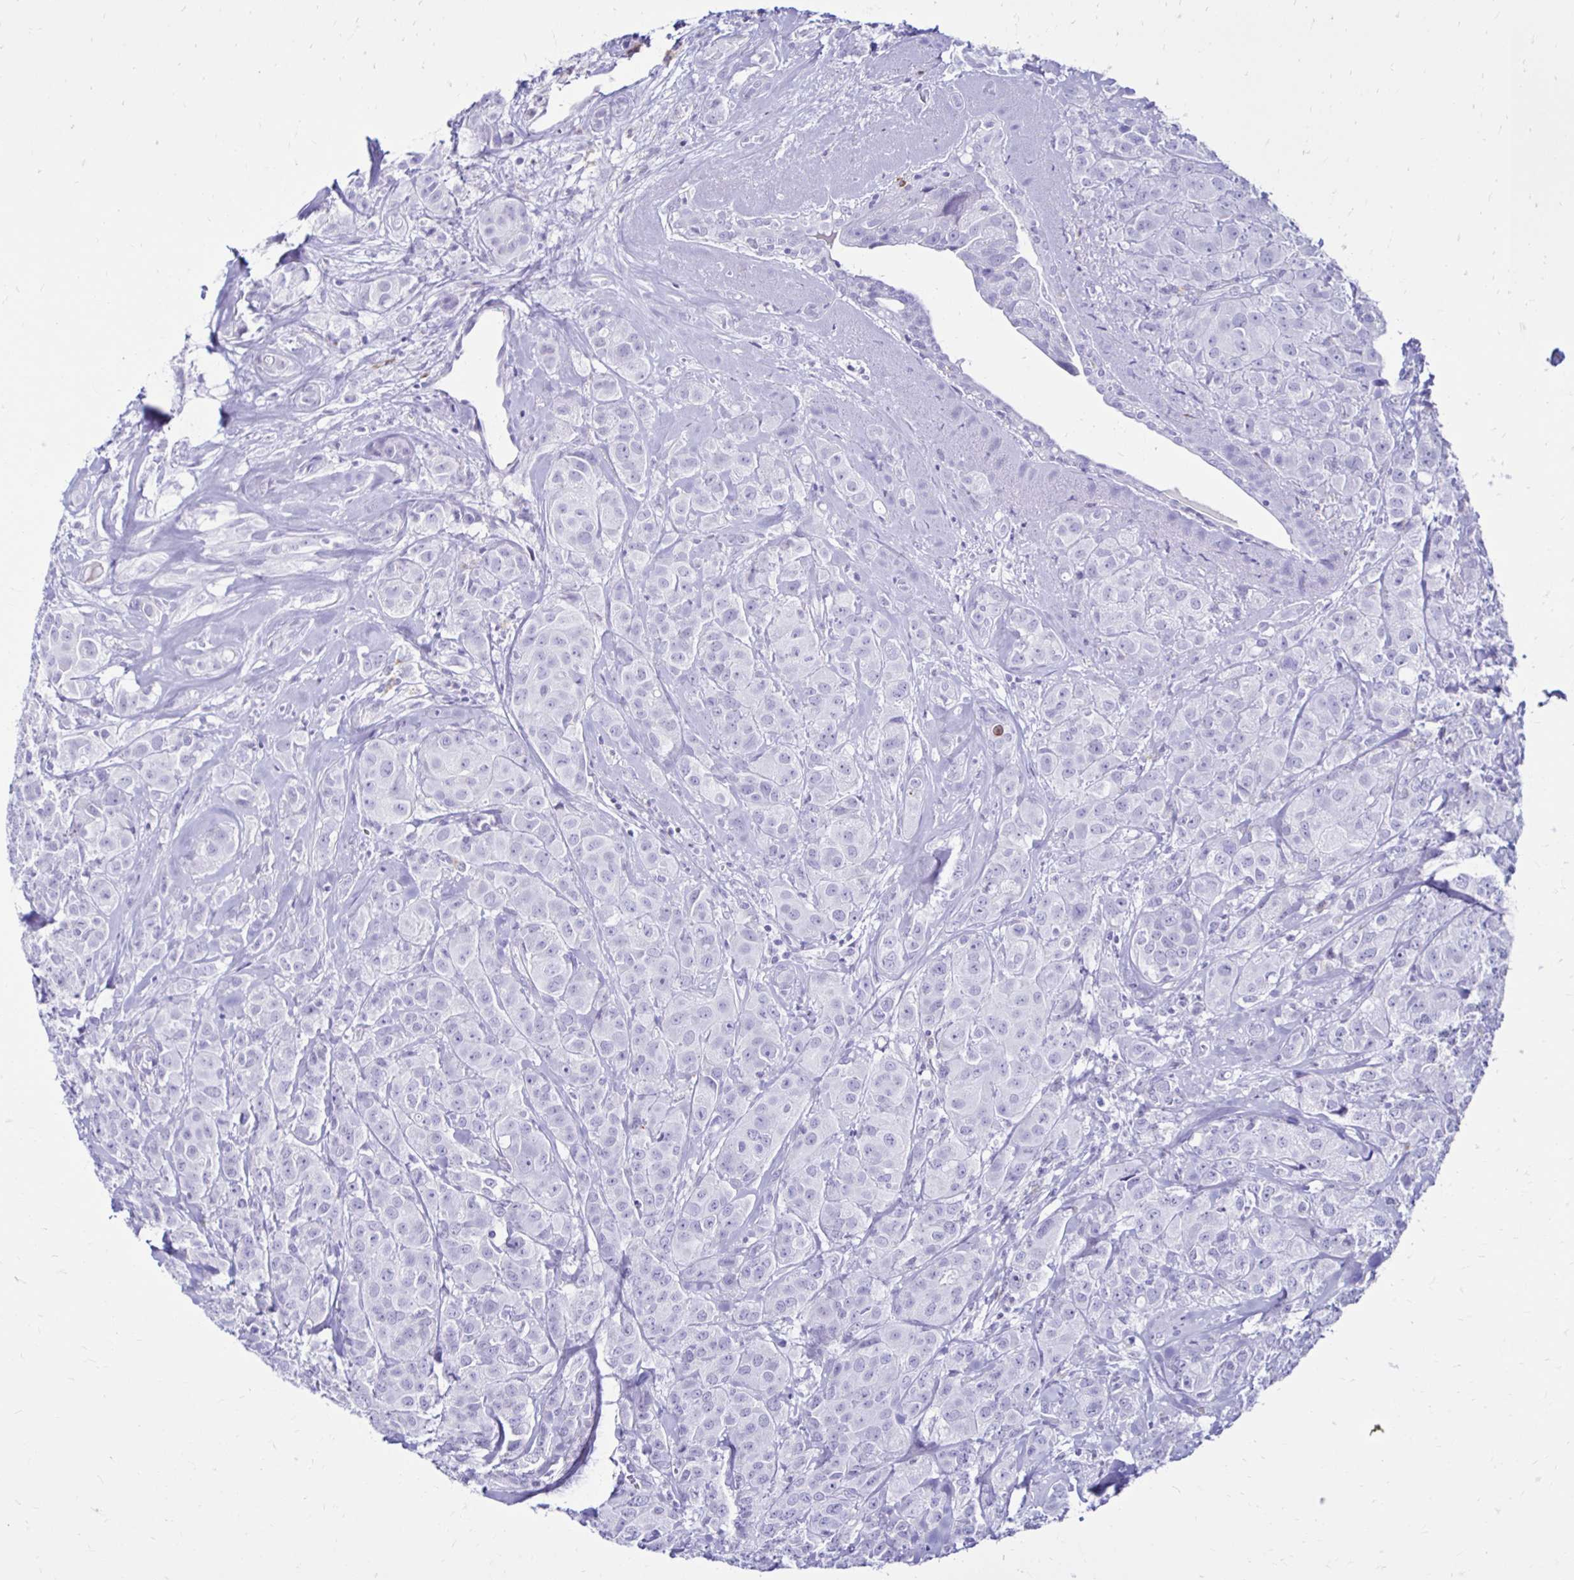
{"staining": {"intensity": "negative", "quantity": "none", "location": "none"}, "tissue": "breast cancer", "cell_type": "Tumor cells", "image_type": "cancer", "snomed": [{"axis": "morphology", "description": "Normal tissue, NOS"}, {"axis": "morphology", "description": "Duct carcinoma"}, {"axis": "topography", "description": "Breast"}], "caption": "IHC of human infiltrating ductal carcinoma (breast) displays no staining in tumor cells.", "gene": "CST5", "patient": {"sex": "female", "age": 43}}